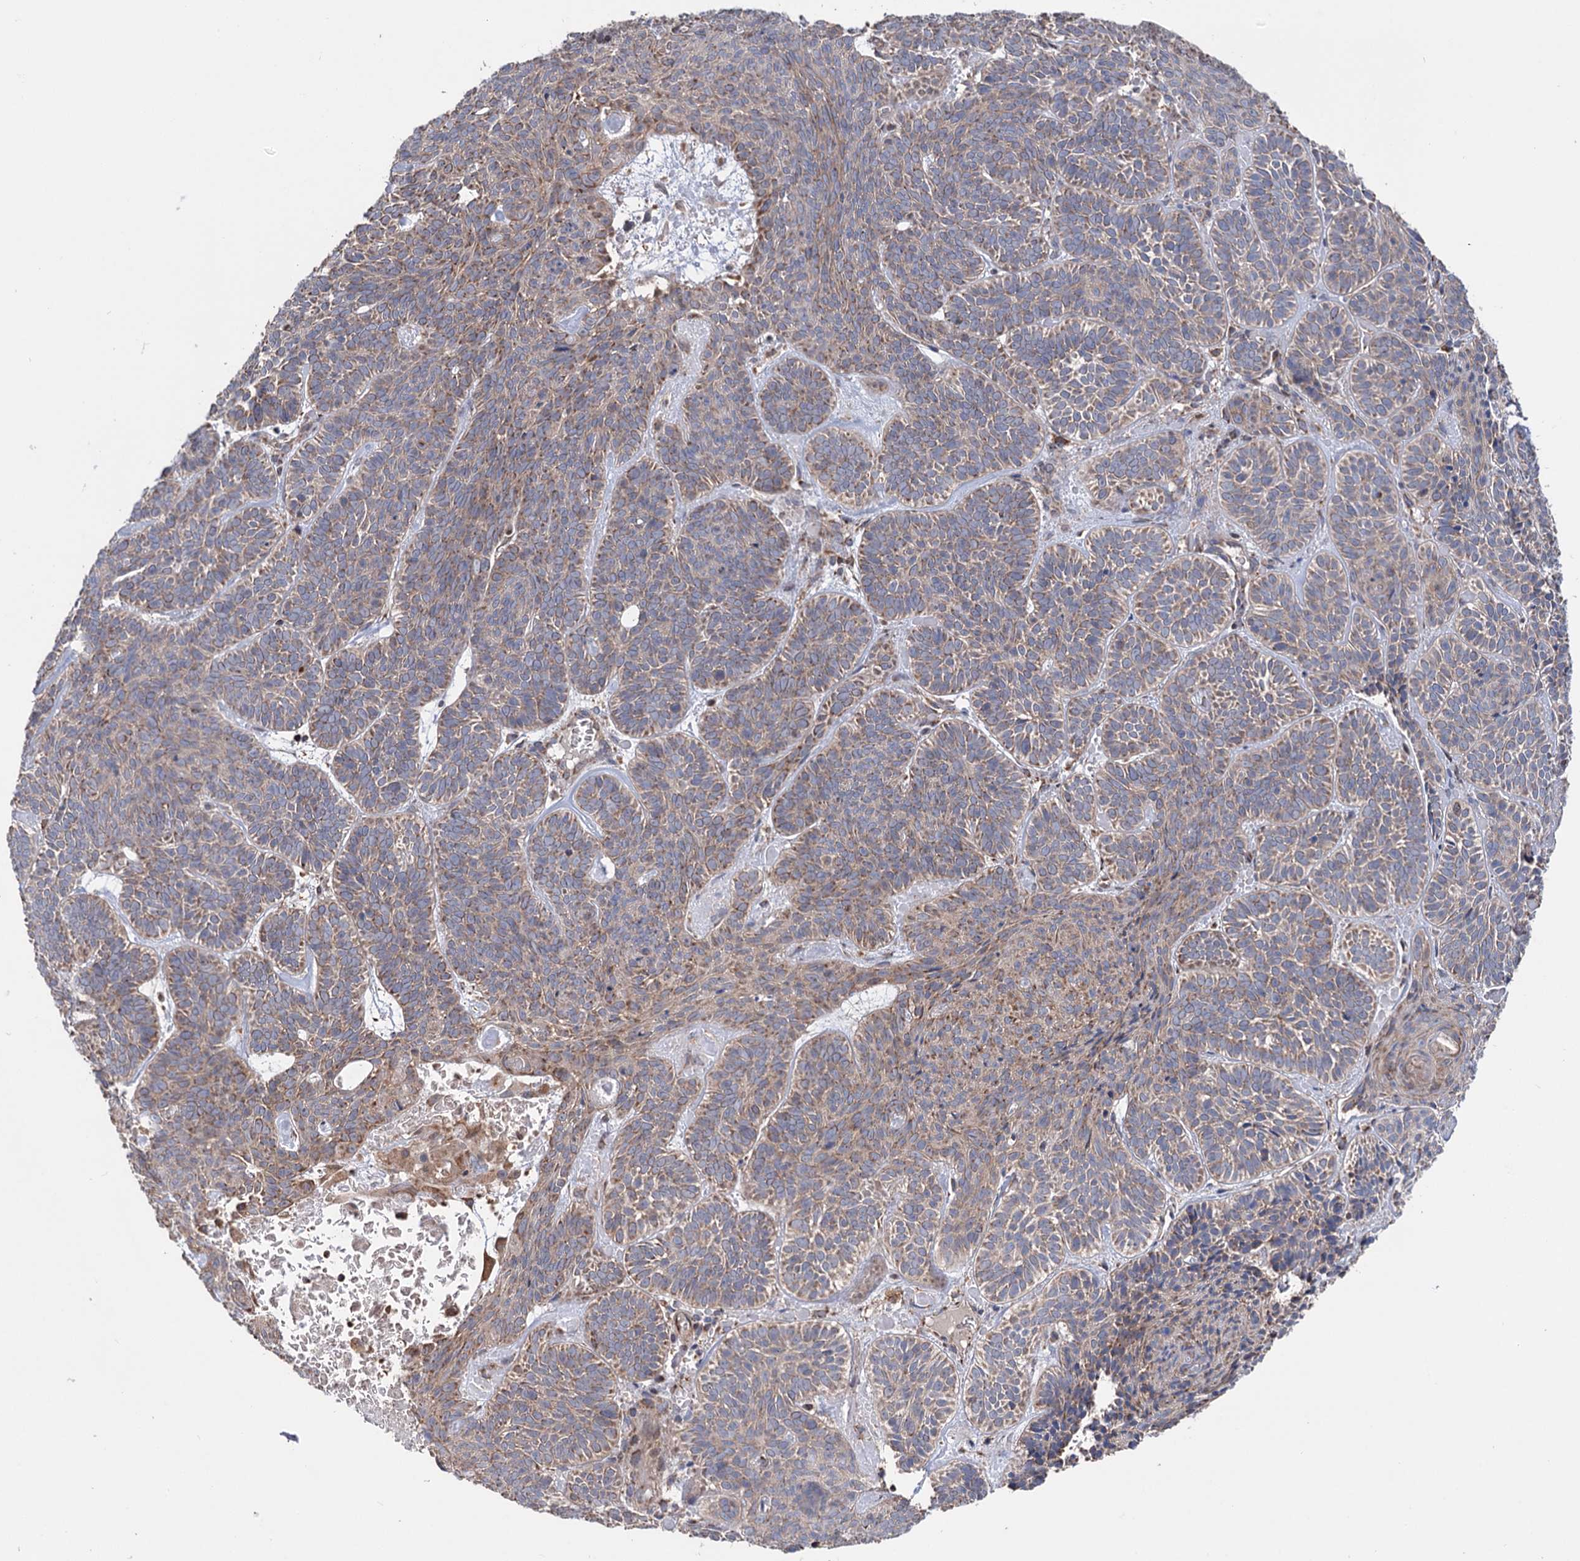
{"staining": {"intensity": "moderate", "quantity": "25%-75%", "location": "cytoplasmic/membranous"}, "tissue": "skin cancer", "cell_type": "Tumor cells", "image_type": "cancer", "snomed": [{"axis": "morphology", "description": "Basal cell carcinoma"}, {"axis": "topography", "description": "Skin"}], "caption": "Skin basal cell carcinoma stained for a protein (brown) exhibits moderate cytoplasmic/membranous positive positivity in about 25%-75% of tumor cells.", "gene": "SUCLA2", "patient": {"sex": "male", "age": 85}}